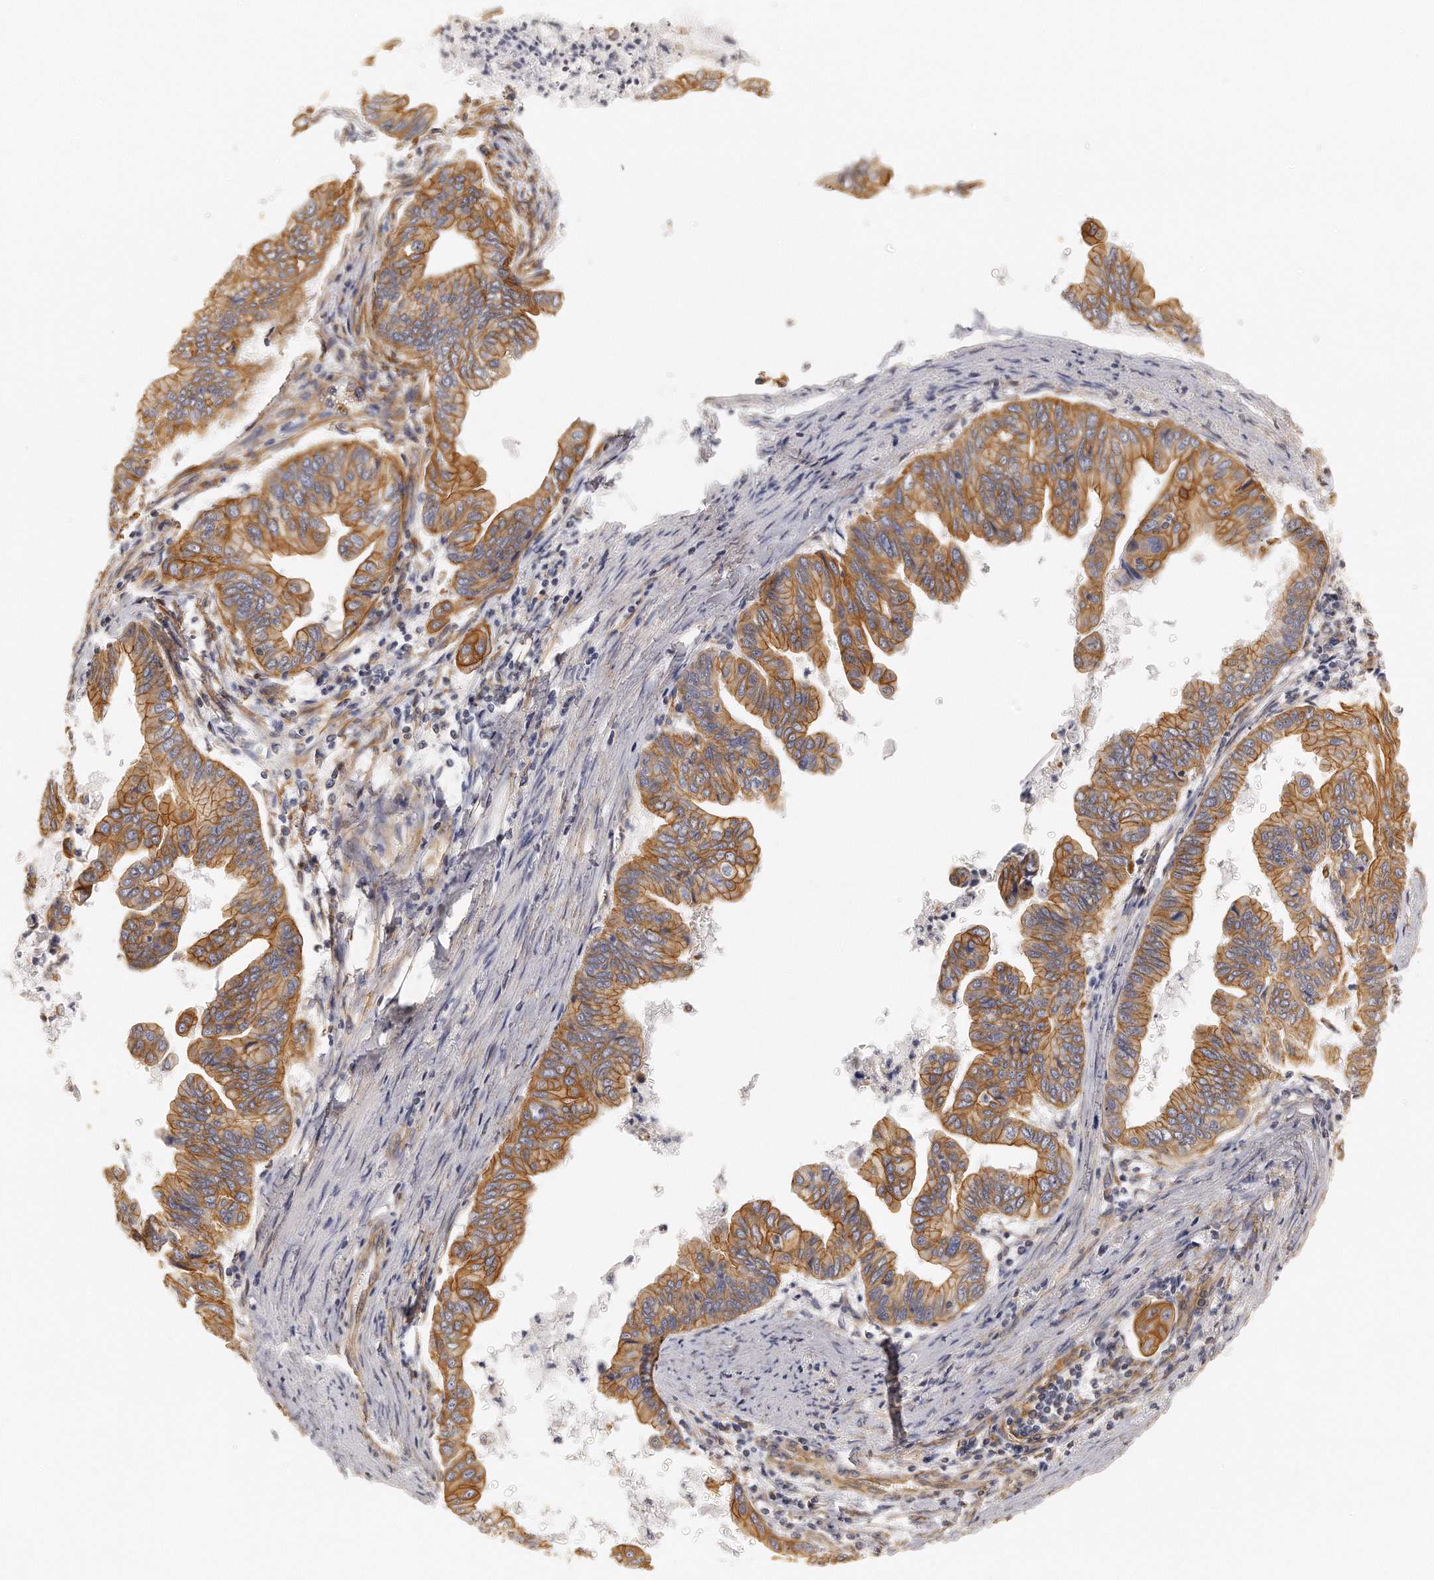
{"staining": {"intensity": "moderate", "quantity": ">75%", "location": "cytoplasmic/membranous"}, "tissue": "stomach cancer", "cell_type": "Tumor cells", "image_type": "cancer", "snomed": [{"axis": "morphology", "description": "Adenocarcinoma, NOS"}, {"axis": "topography", "description": "Stomach, upper"}], "caption": "Stomach adenocarcinoma was stained to show a protein in brown. There is medium levels of moderate cytoplasmic/membranous positivity in about >75% of tumor cells.", "gene": "CHST7", "patient": {"sex": "male", "age": 80}}